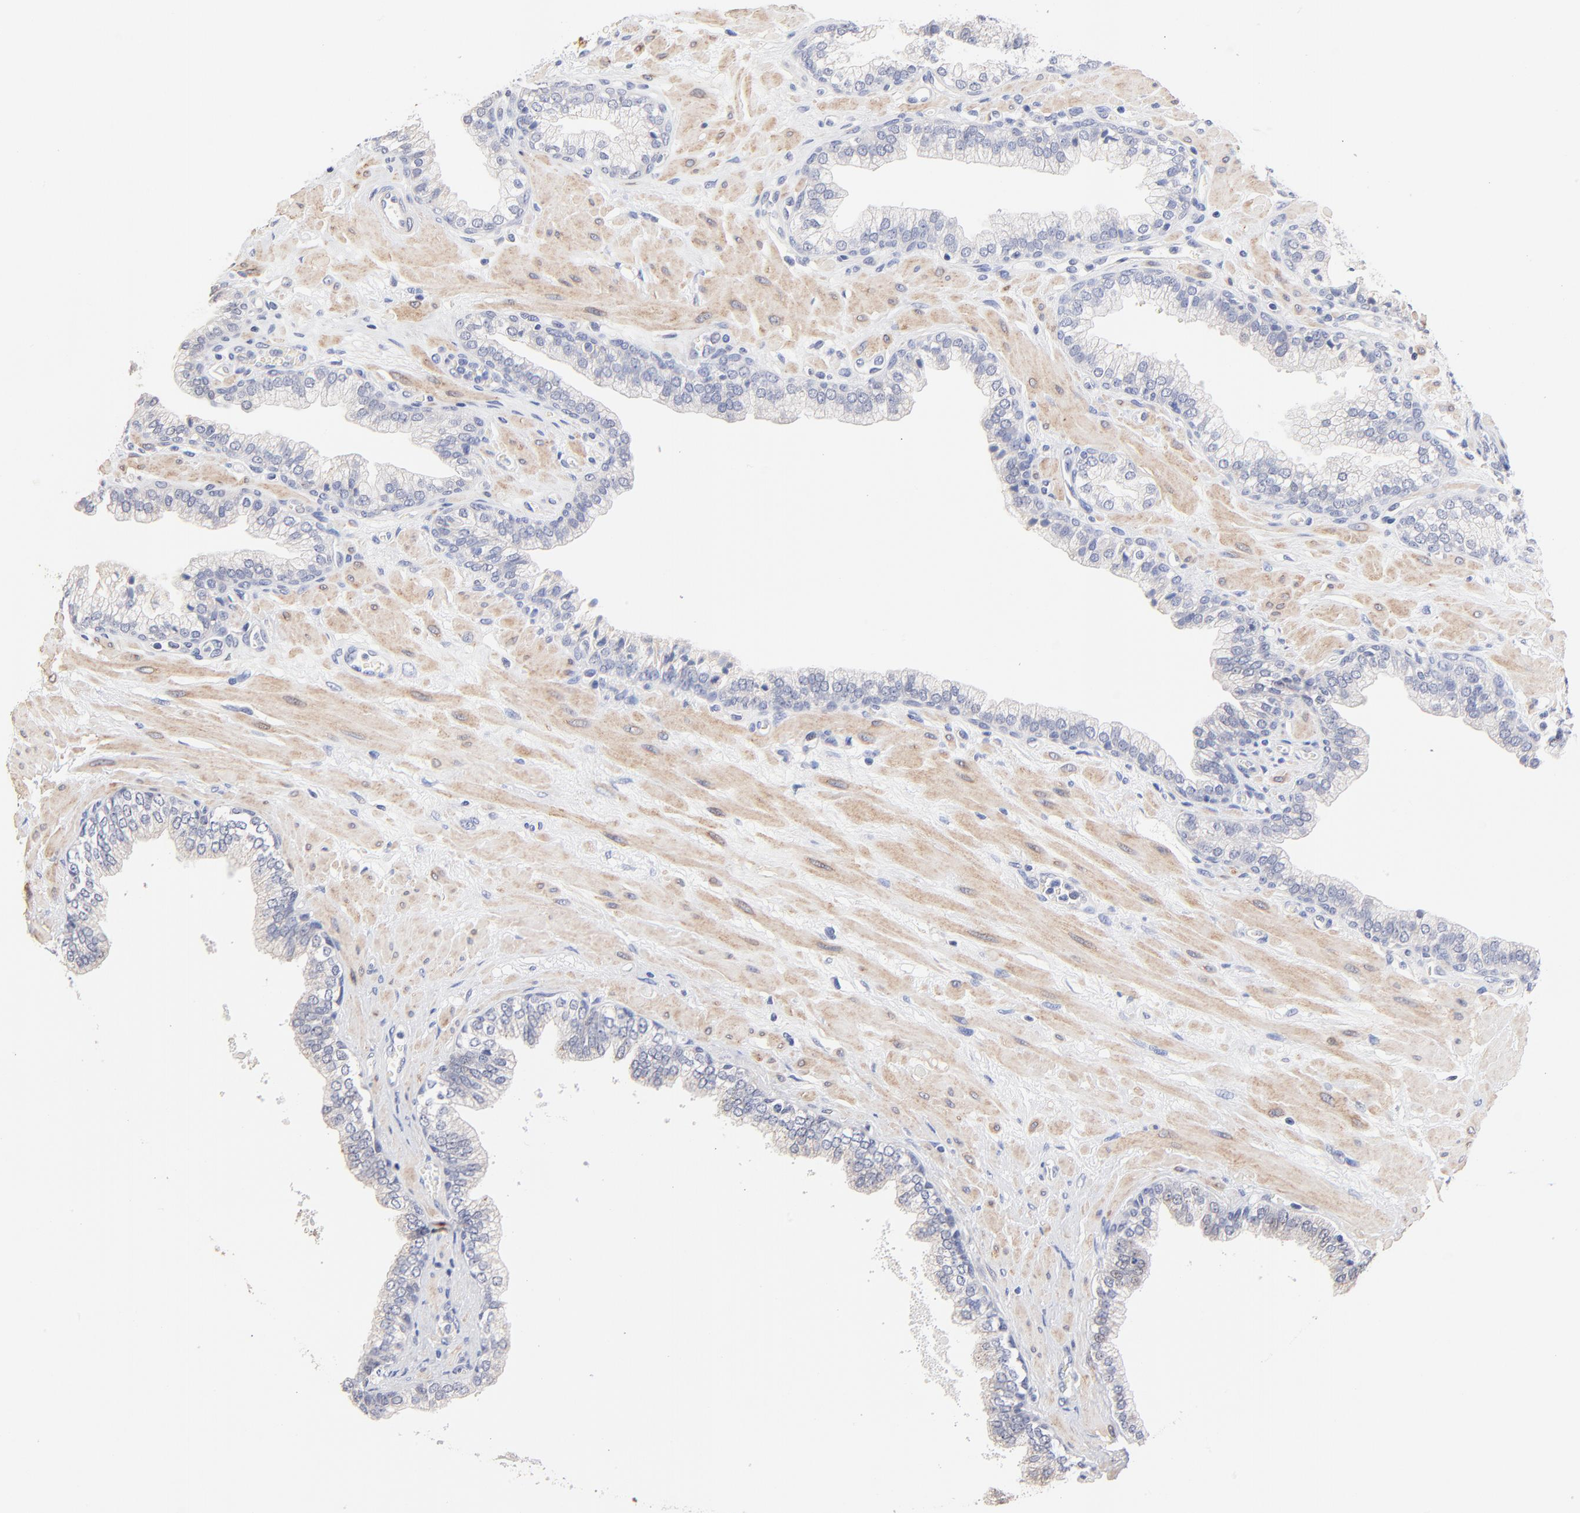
{"staining": {"intensity": "negative", "quantity": "none", "location": "none"}, "tissue": "prostate", "cell_type": "Glandular cells", "image_type": "normal", "snomed": [{"axis": "morphology", "description": "Normal tissue, NOS"}, {"axis": "topography", "description": "Prostate"}], "caption": "An image of human prostate is negative for staining in glandular cells. Nuclei are stained in blue.", "gene": "TWNK", "patient": {"sex": "male", "age": 60}}